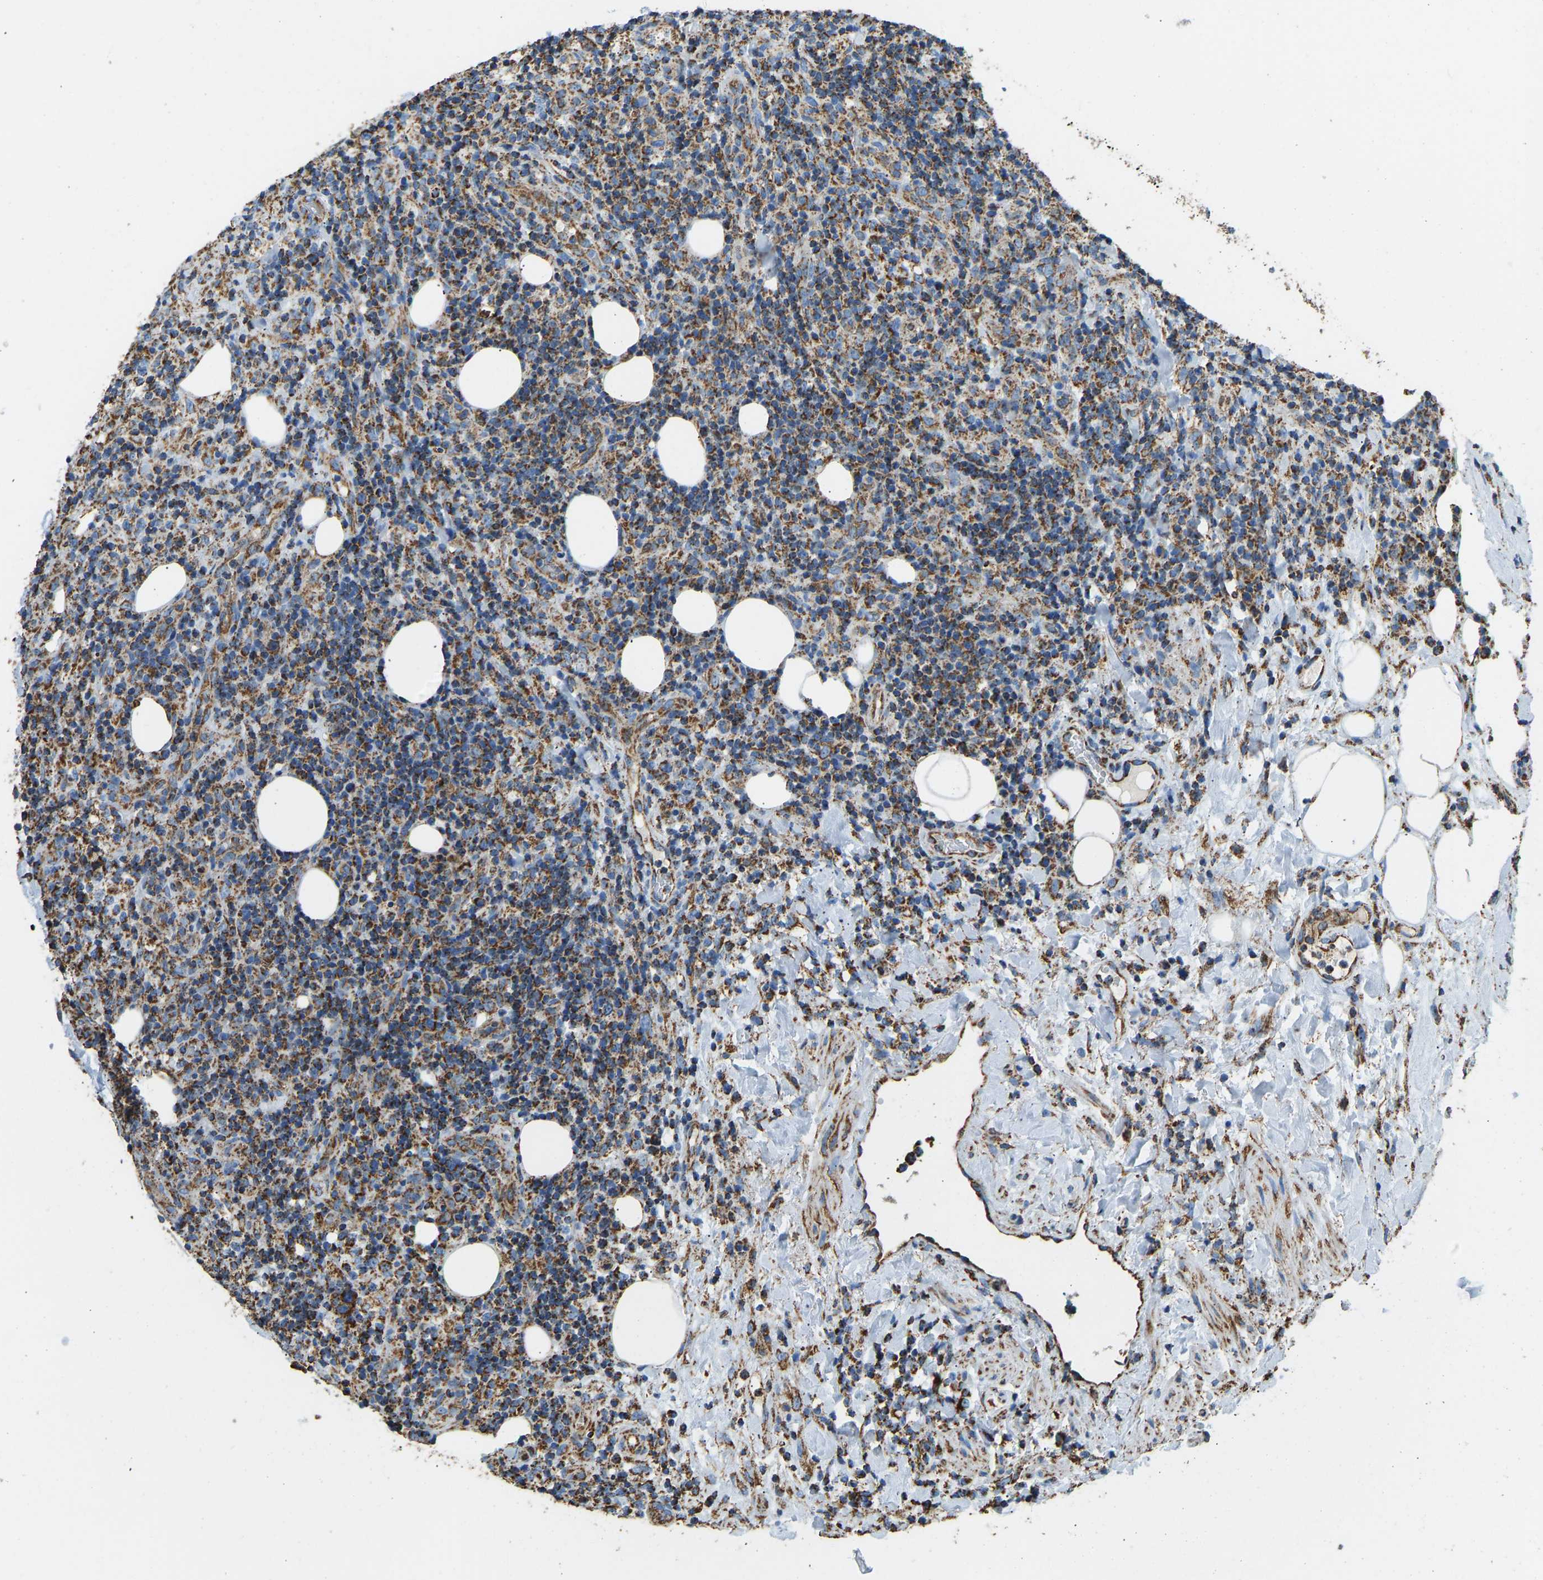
{"staining": {"intensity": "moderate", "quantity": ">75%", "location": "cytoplasmic/membranous"}, "tissue": "lymphoma", "cell_type": "Tumor cells", "image_type": "cancer", "snomed": [{"axis": "morphology", "description": "Malignant lymphoma, non-Hodgkin's type, High grade"}, {"axis": "topography", "description": "Lymph node"}], "caption": "IHC of lymphoma displays medium levels of moderate cytoplasmic/membranous expression in about >75% of tumor cells.", "gene": "IRX6", "patient": {"sex": "female", "age": 76}}